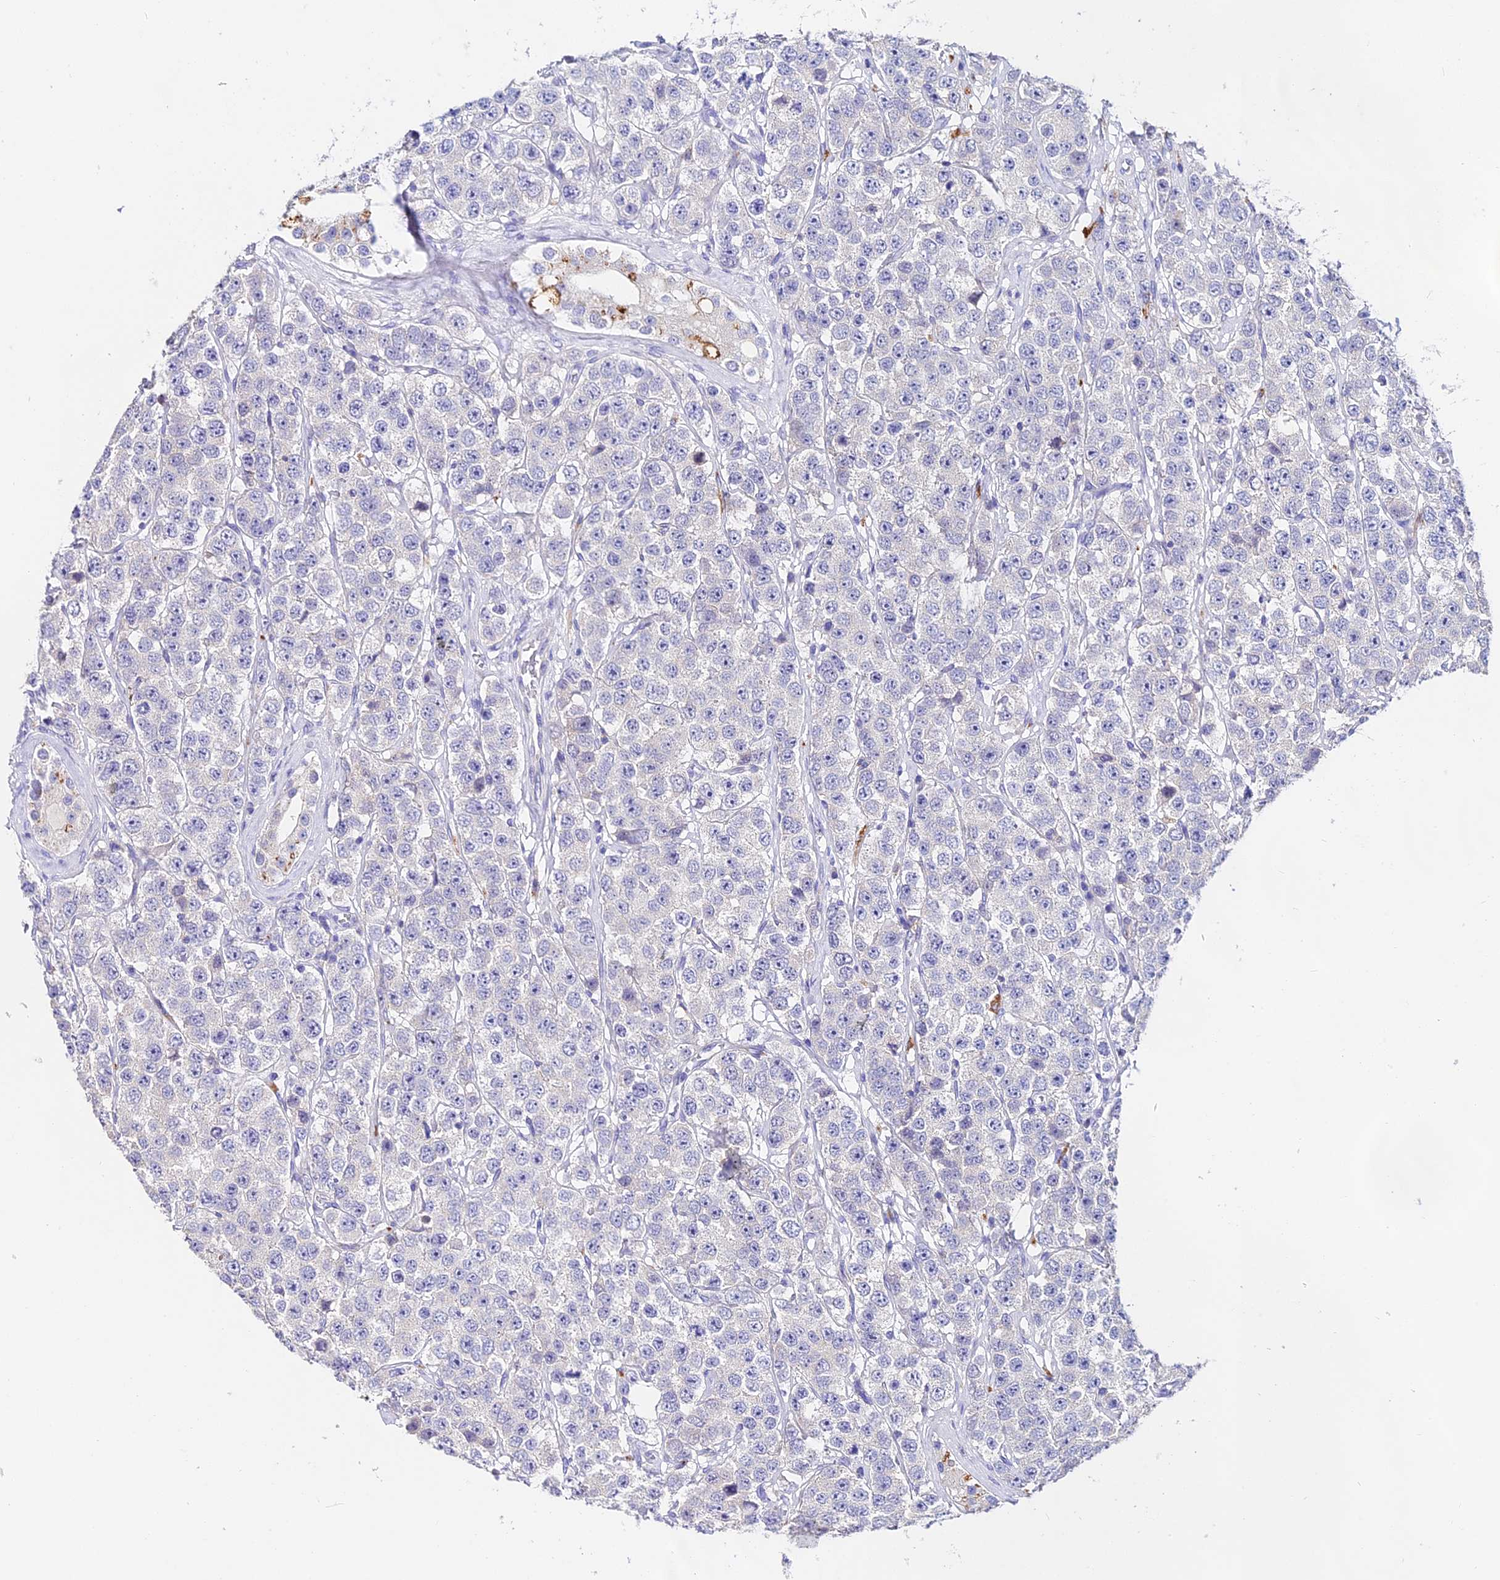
{"staining": {"intensity": "negative", "quantity": "none", "location": "none"}, "tissue": "testis cancer", "cell_type": "Tumor cells", "image_type": "cancer", "snomed": [{"axis": "morphology", "description": "Seminoma, NOS"}, {"axis": "topography", "description": "Testis"}], "caption": "This is an immunohistochemistry (IHC) micrograph of testis cancer (seminoma). There is no expression in tumor cells.", "gene": "LYPD6", "patient": {"sex": "male", "age": 28}}